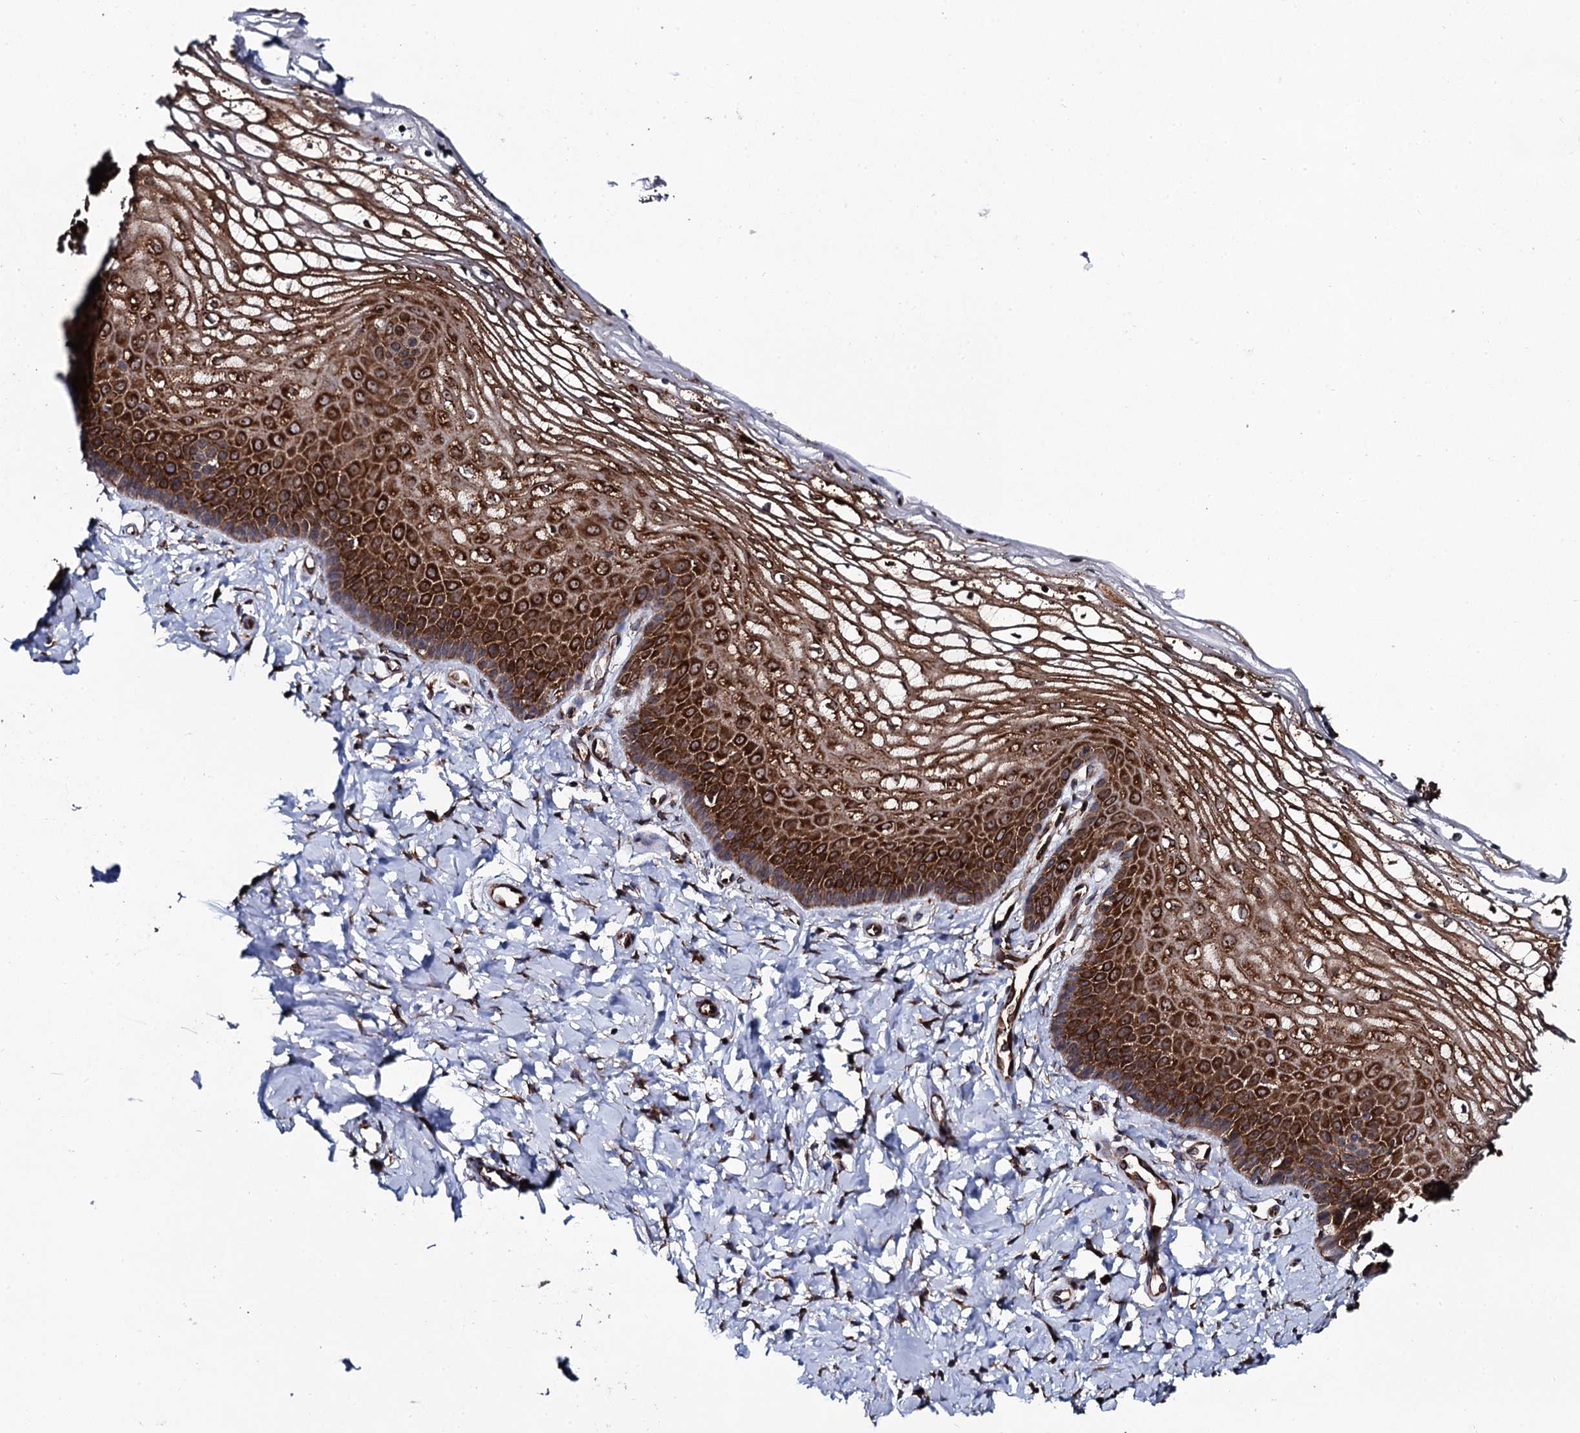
{"staining": {"intensity": "strong", "quantity": ">75%", "location": "cytoplasmic/membranous,nuclear"}, "tissue": "vagina", "cell_type": "Squamous epithelial cells", "image_type": "normal", "snomed": [{"axis": "morphology", "description": "Normal tissue, NOS"}, {"axis": "topography", "description": "Vagina"}, {"axis": "topography", "description": "Cervix"}], "caption": "Normal vagina exhibits strong cytoplasmic/membranous,nuclear positivity in approximately >75% of squamous epithelial cells.", "gene": "SPTY2D1", "patient": {"sex": "female", "age": 40}}